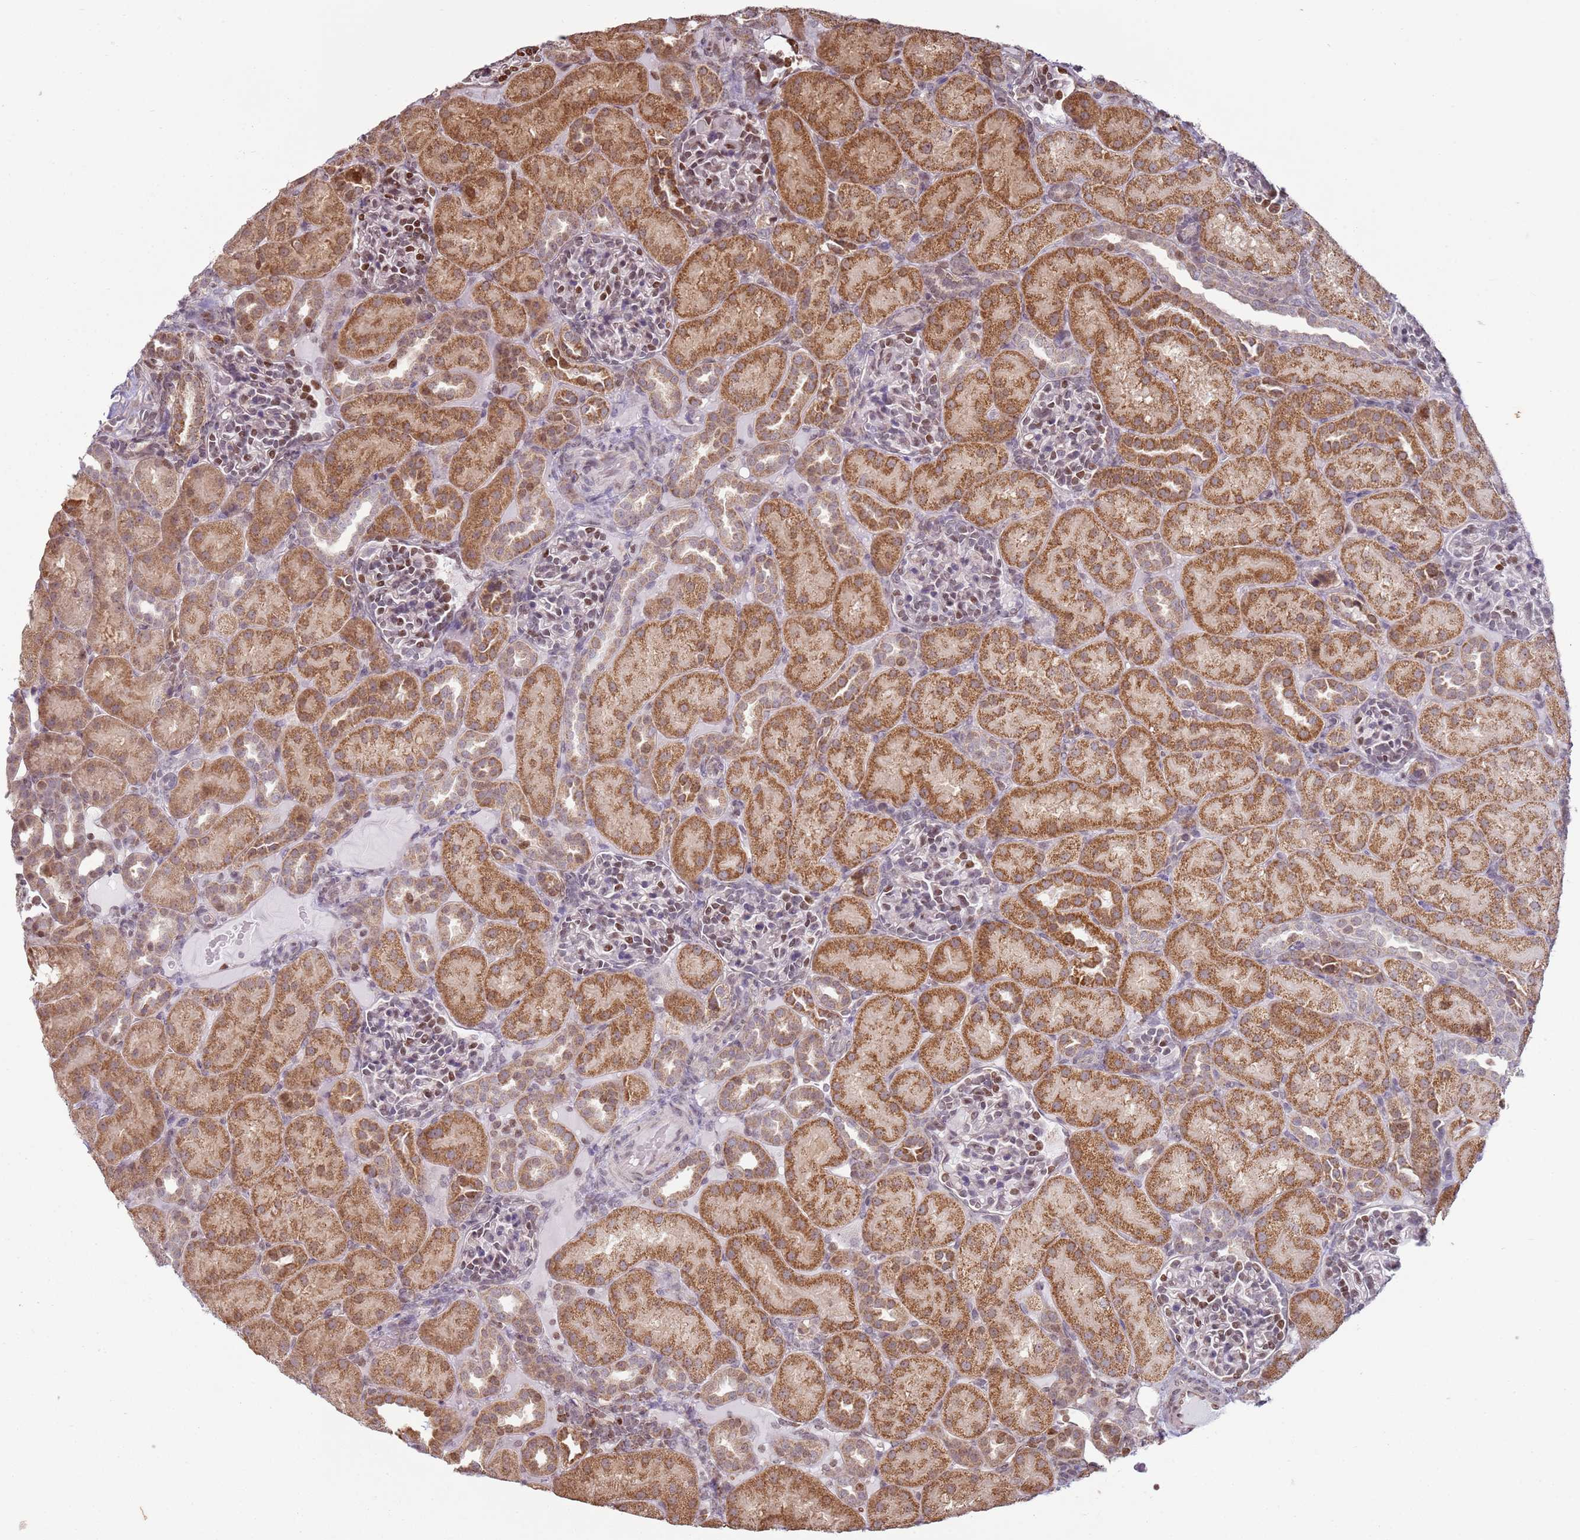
{"staining": {"intensity": "moderate", "quantity": "25%-75%", "location": "nuclear"}, "tissue": "kidney", "cell_type": "Cells in glomeruli", "image_type": "normal", "snomed": [{"axis": "morphology", "description": "Normal tissue, NOS"}, {"axis": "topography", "description": "Kidney"}], "caption": "Immunohistochemistry (IHC) (DAB (3,3'-diaminobenzidine)) staining of unremarkable kidney demonstrates moderate nuclear protein expression in approximately 25%-75% of cells in glomeruli.", "gene": "SCAF1", "patient": {"sex": "male", "age": 1}}